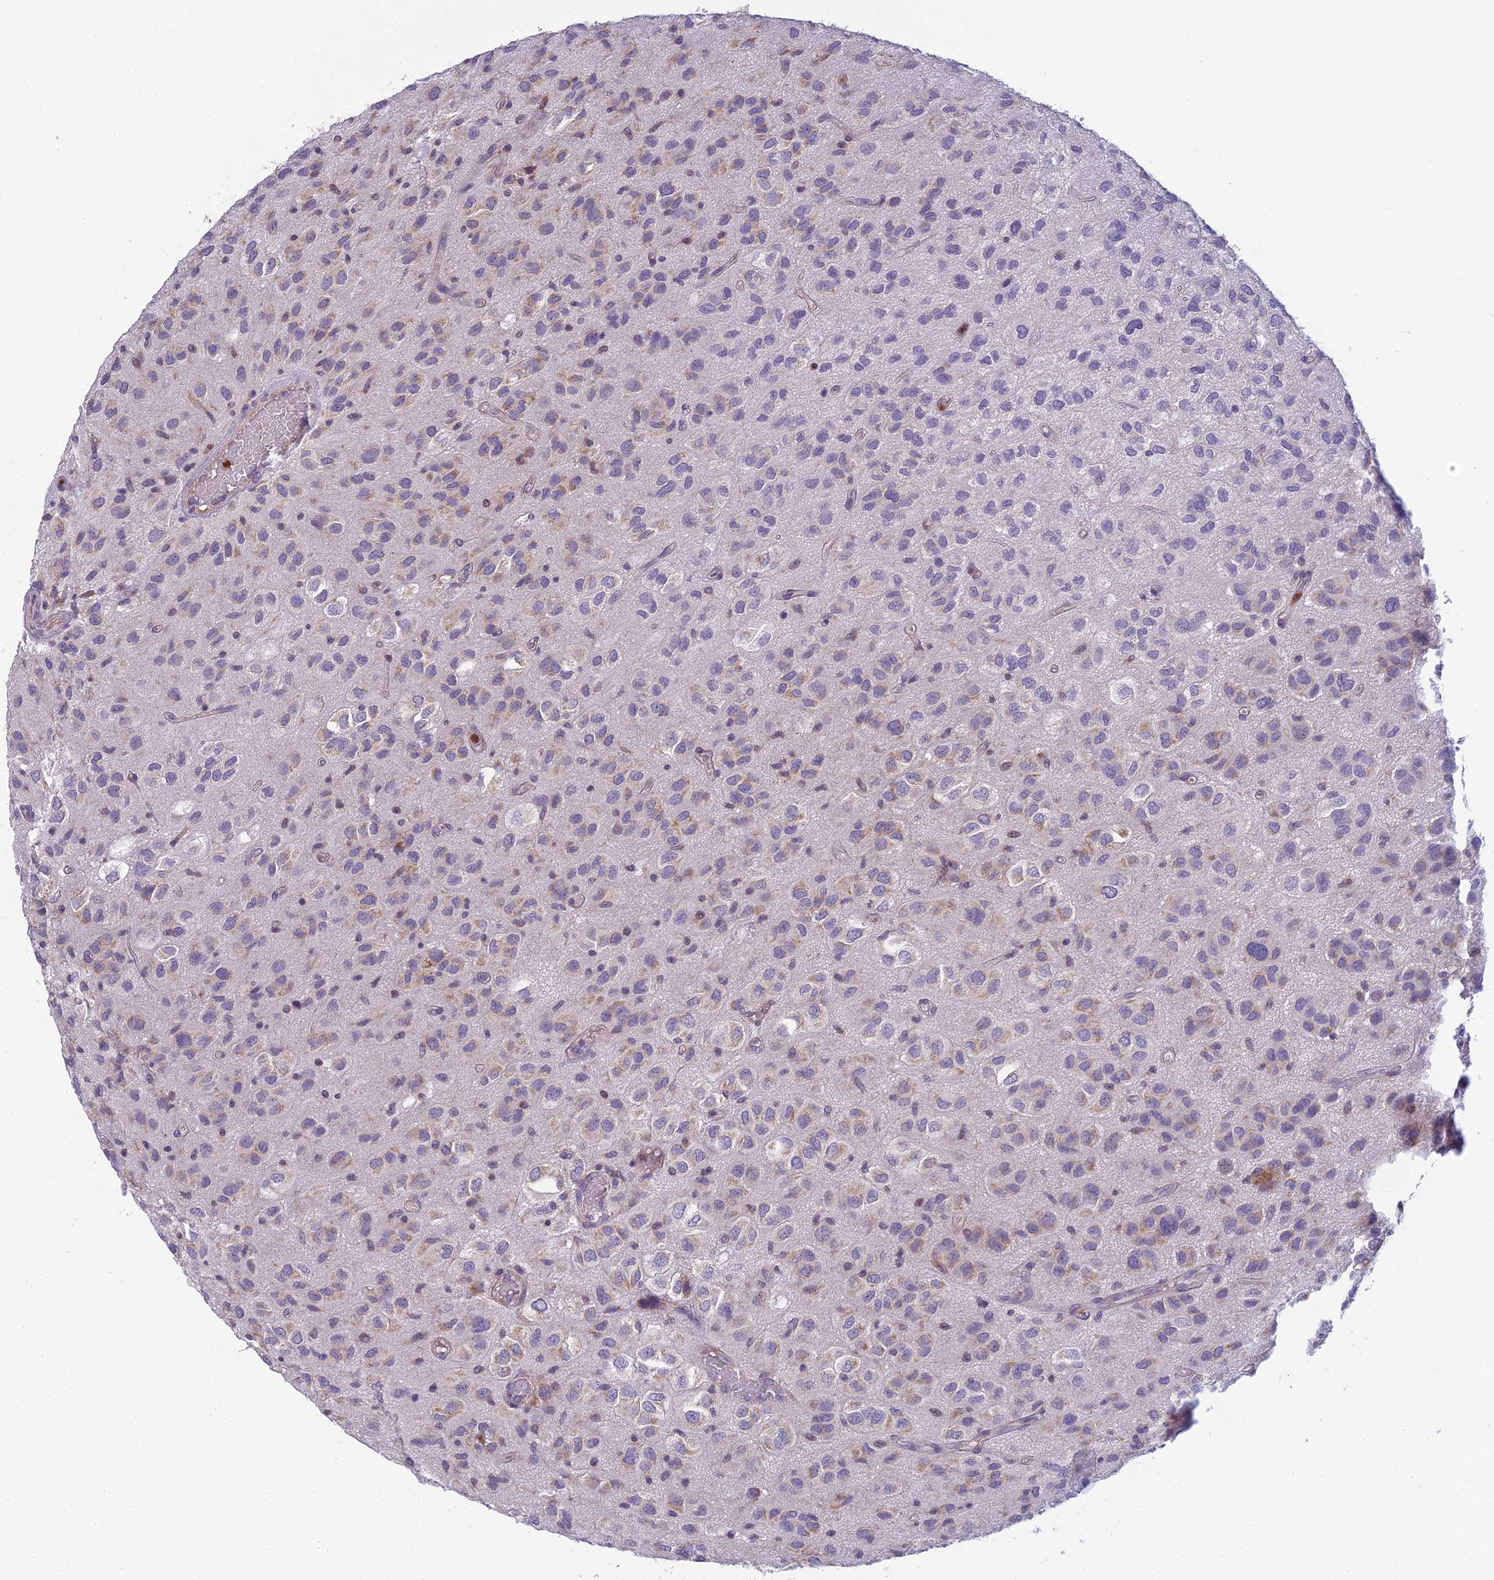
{"staining": {"intensity": "weak", "quantity": "25%-75%", "location": "cytoplasmic/membranous"}, "tissue": "glioma", "cell_type": "Tumor cells", "image_type": "cancer", "snomed": [{"axis": "morphology", "description": "Glioma, malignant, Low grade"}, {"axis": "topography", "description": "Brain"}], "caption": "A photomicrograph of malignant low-grade glioma stained for a protein exhibits weak cytoplasmic/membranous brown staining in tumor cells.", "gene": "ENSG00000188897", "patient": {"sex": "male", "age": 66}}